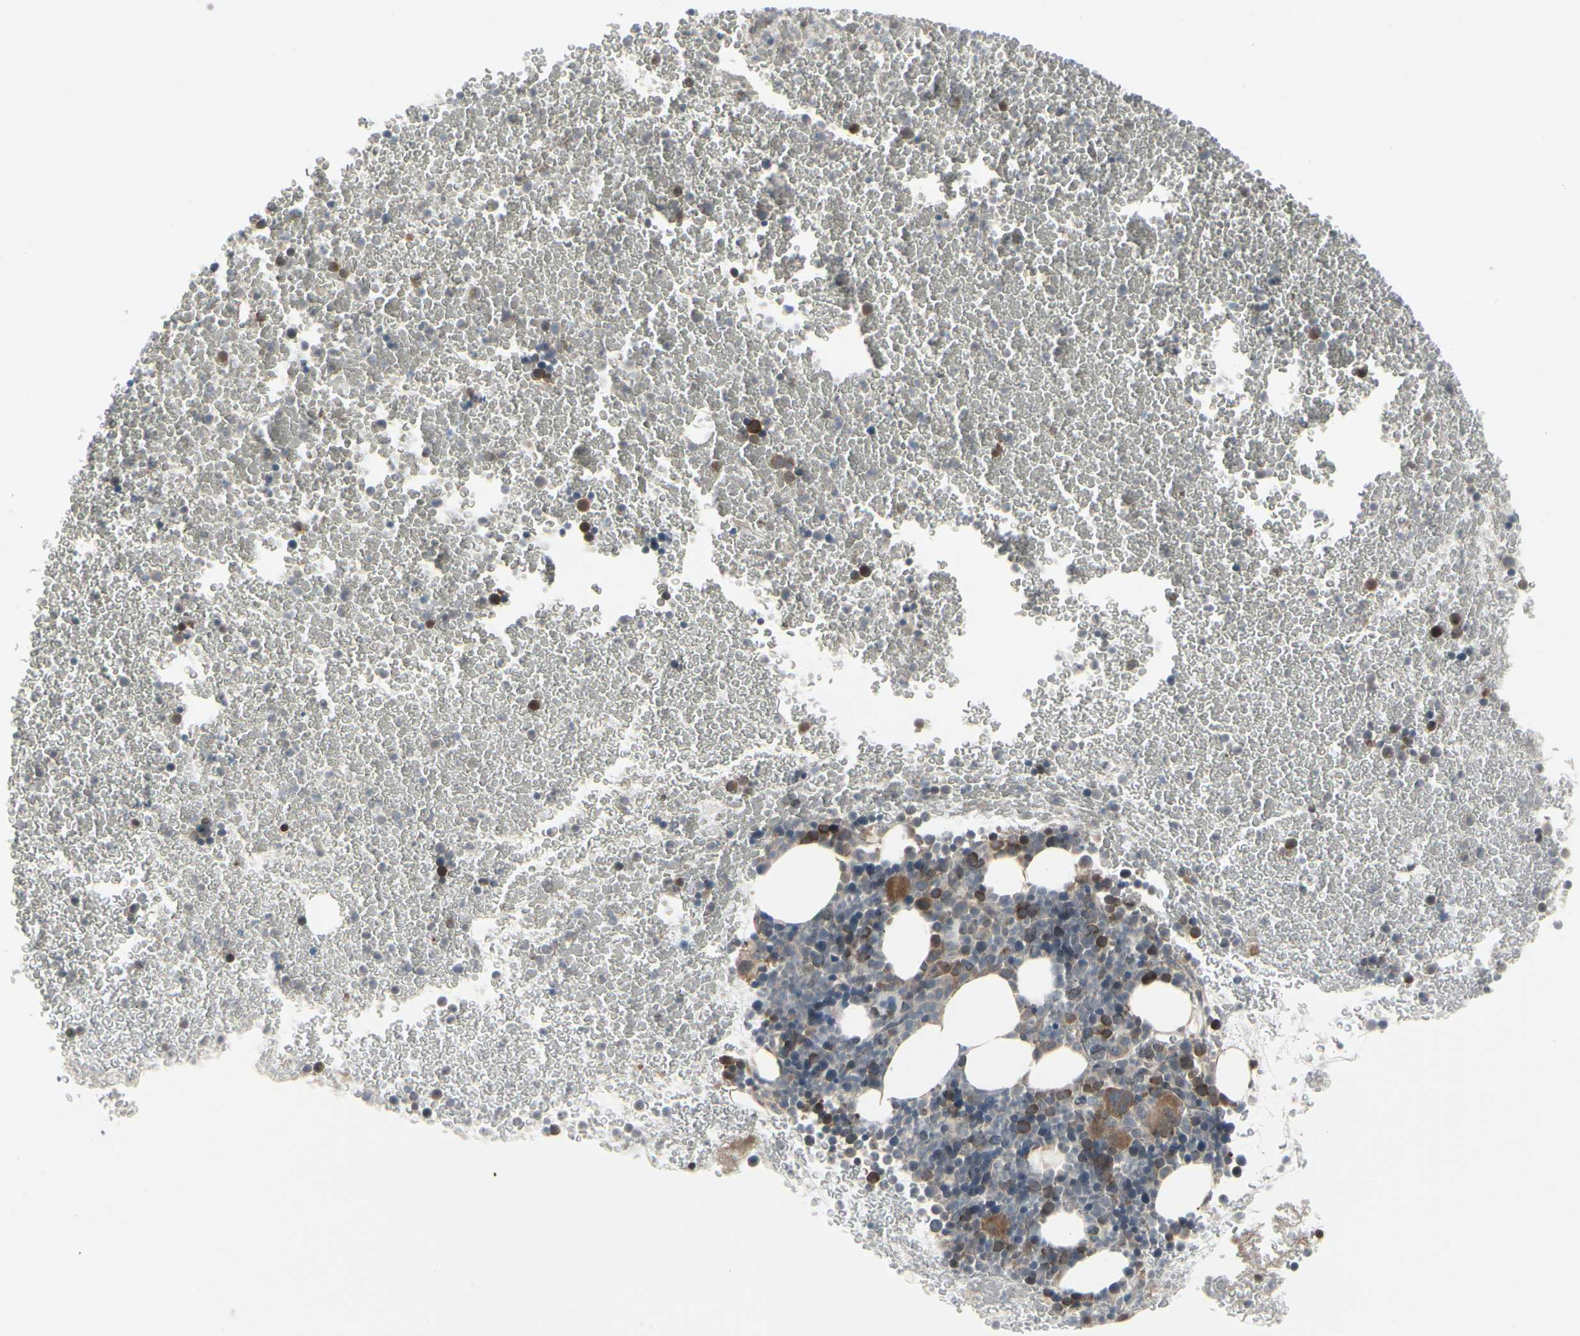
{"staining": {"intensity": "moderate", "quantity": "<25%", "location": "cytoplasmic/membranous,nuclear"}, "tissue": "bone marrow", "cell_type": "Hematopoietic cells", "image_type": "normal", "snomed": [{"axis": "morphology", "description": "Normal tissue, NOS"}, {"axis": "topography", "description": "Bone marrow"}], "caption": "Protein expression analysis of benign bone marrow displays moderate cytoplasmic/membranous,nuclear positivity in approximately <25% of hematopoietic cells. The protein of interest is stained brown, and the nuclei are stained in blue (DAB IHC with brightfield microscopy, high magnification).", "gene": "IGFBP6", "patient": {"sex": "female", "age": 53}}